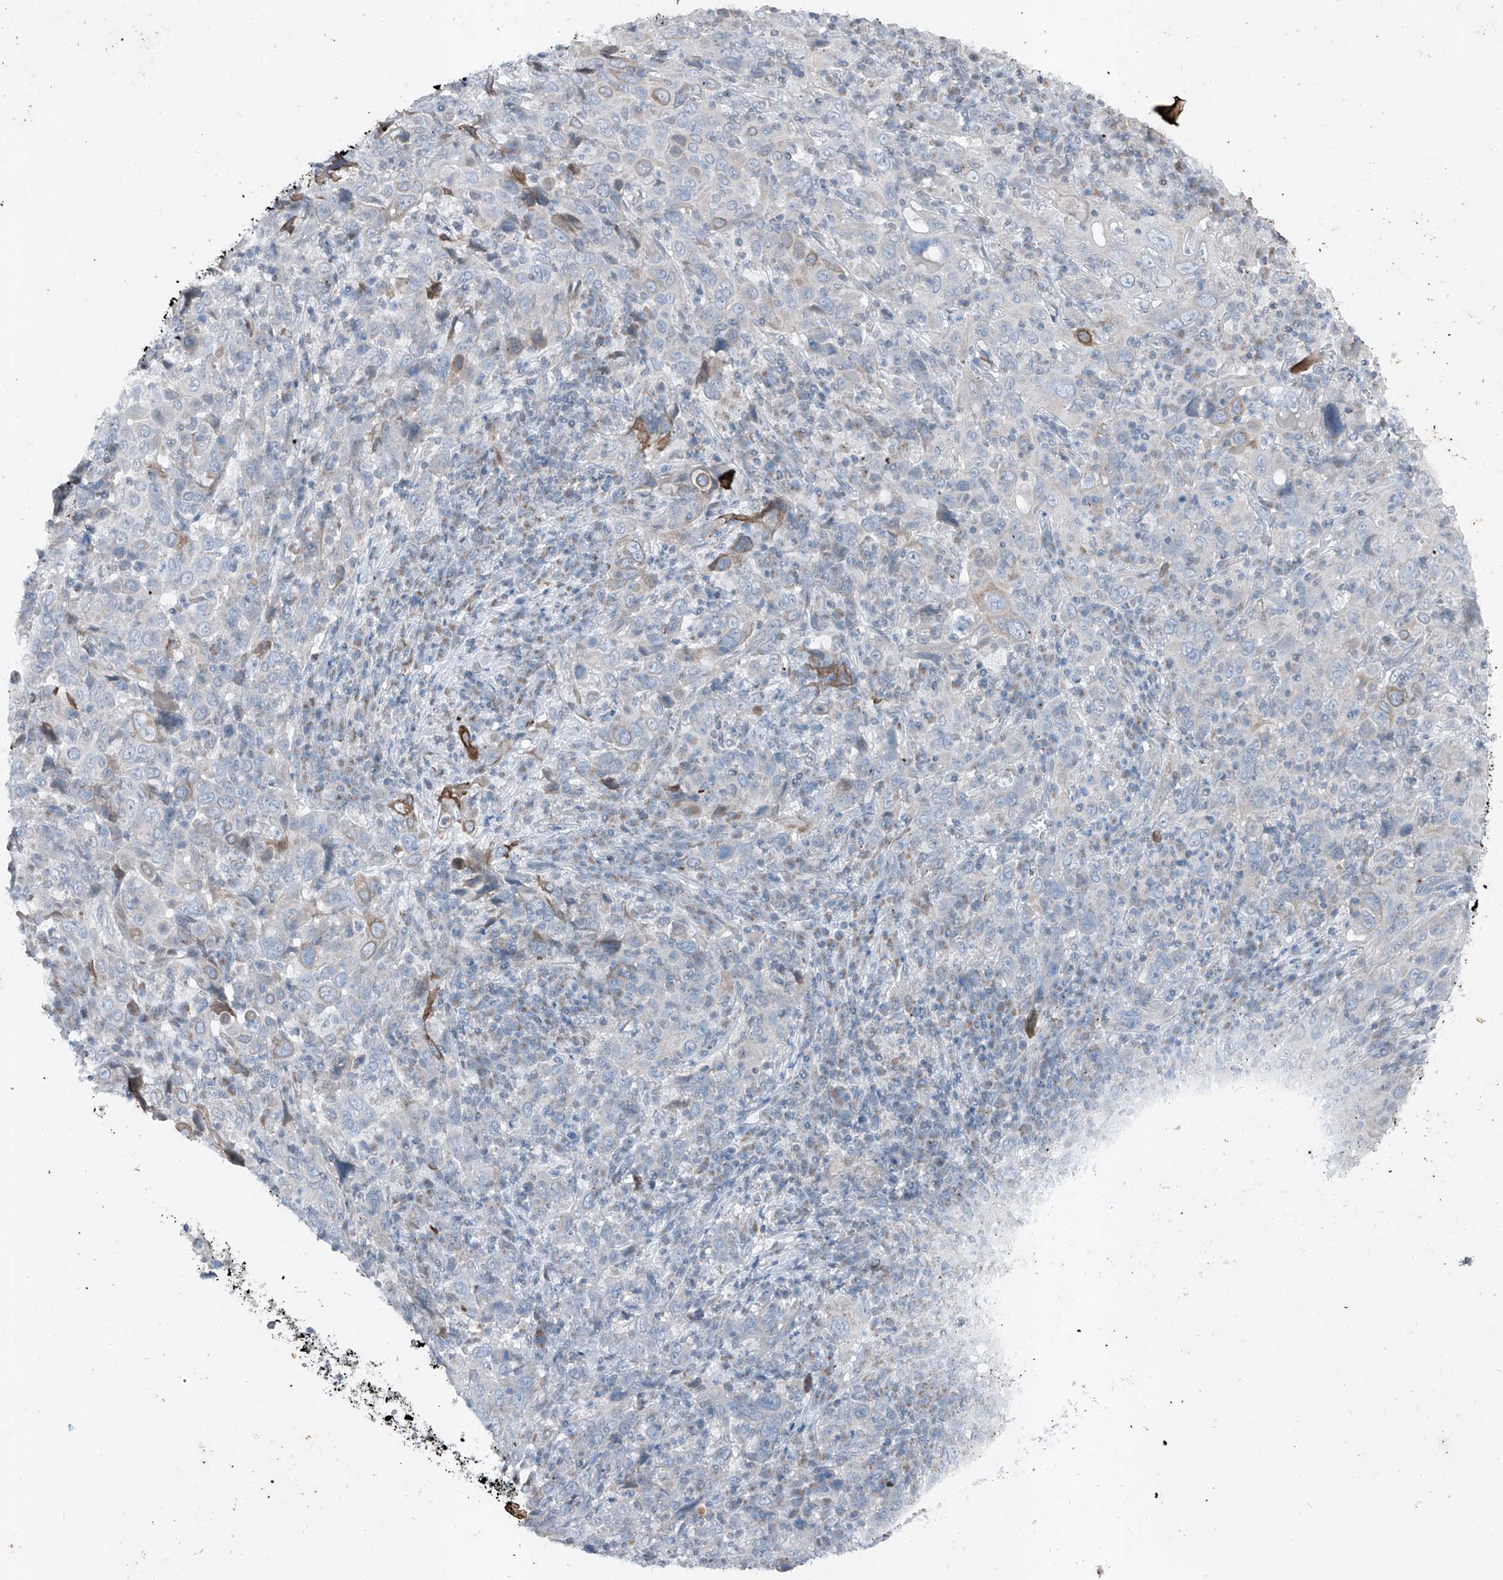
{"staining": {"intensity": "negative", "quantity": "none", "location": "none"}, "tissue": "cervical cancer", "cell_type": "Tumor cells", "image_type": "cancer", "snomed": [{"axis": "morphology", "description": "Squamous cell carcinoma, NOS"}, {"axis": "topography", "description": "Cervix"}], "caption": "Tumor cells are negative for protein expression in human cervical cancer. The staining was performed using DAB (3,3'-diaminobenzidine) to visualize the protein expression in brown, while the nuclei were stained in blue with hematoxylin (Magnification: 20x).", "gene": "DYRK1B", "patient": {"sex": "female", "age": 46}}